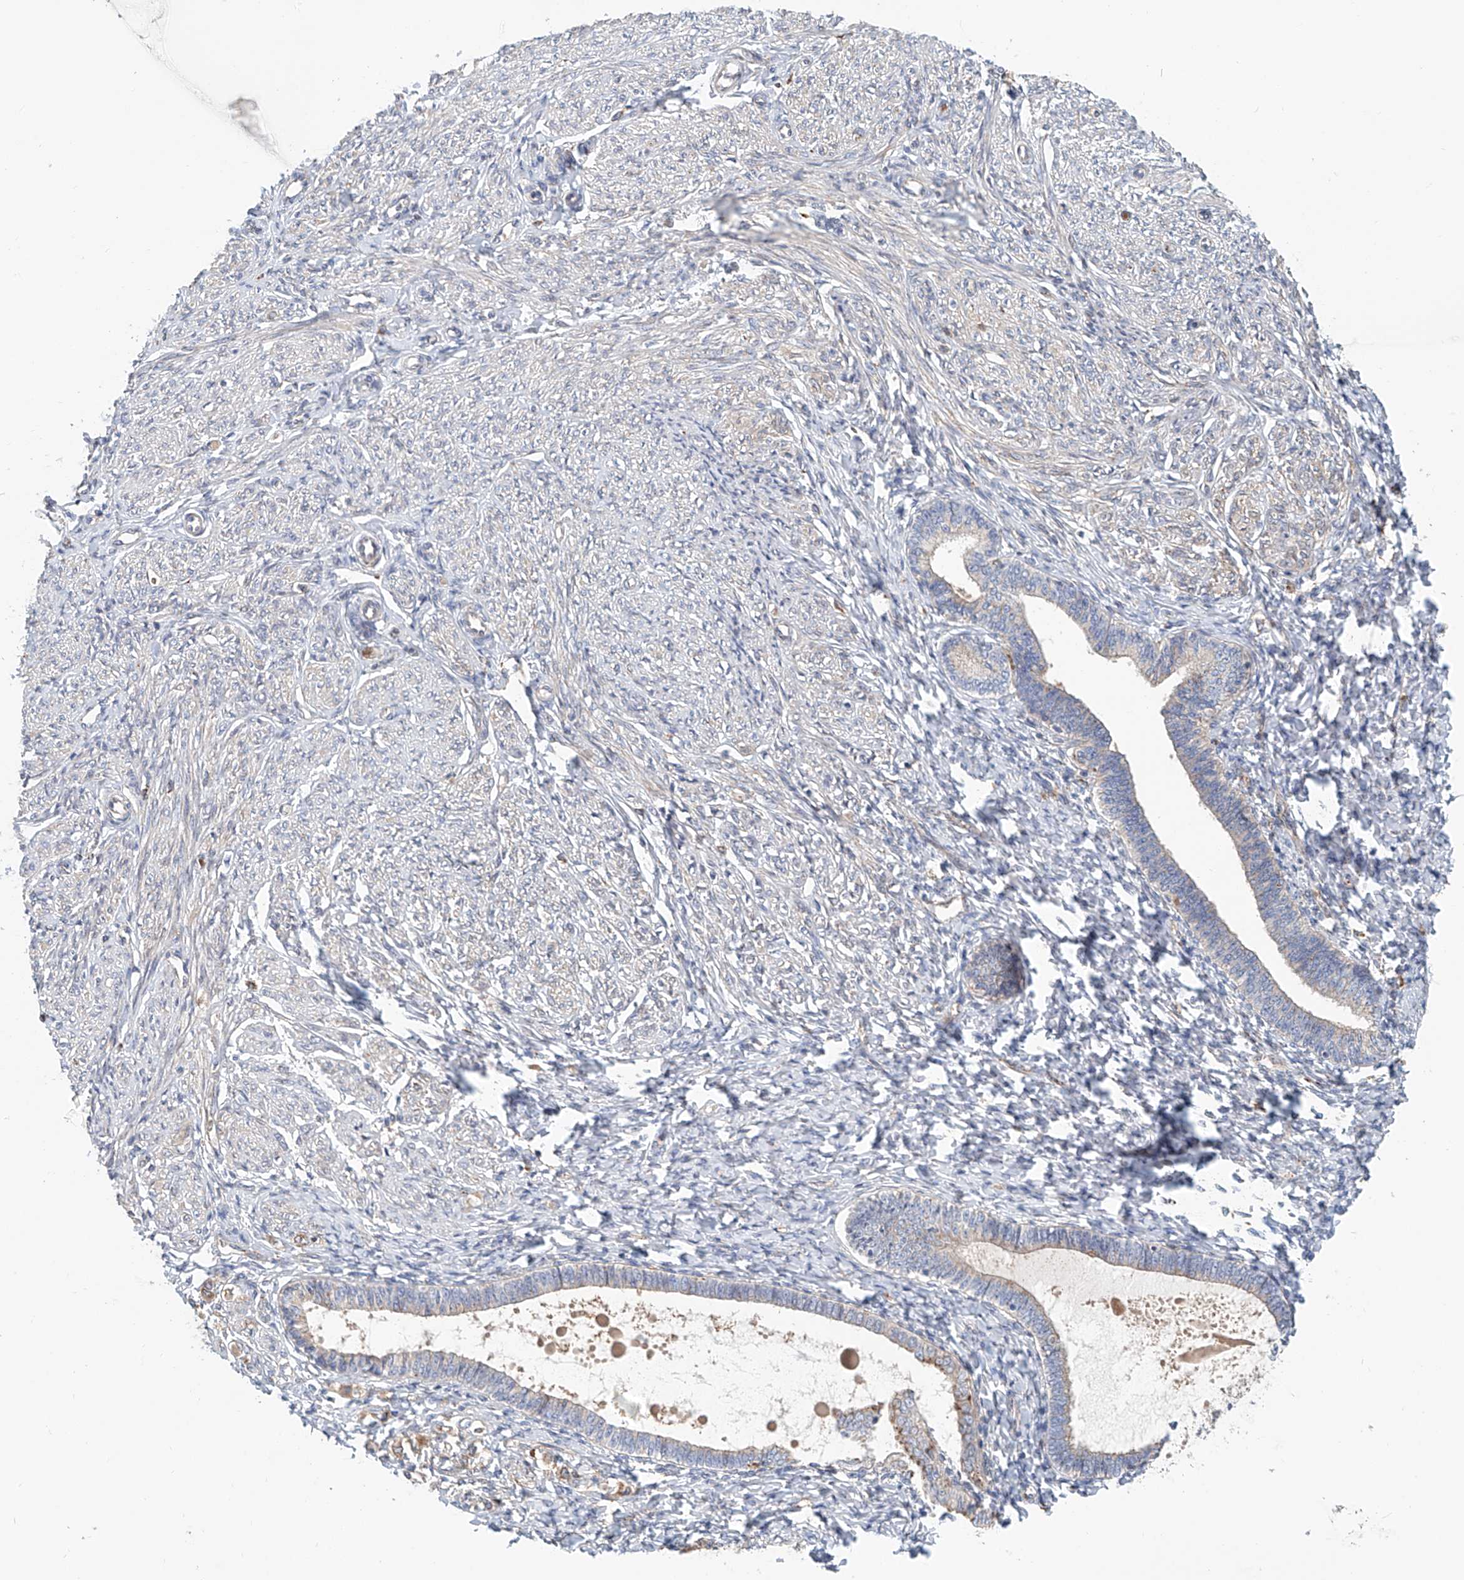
{"staining": {"intensity": "strong", "quantity": "<25%", "location": "cytoplasmic/membranous"}, "tissue": "endometrium", "cell_type": "Cells in endometrial stroma", "image_type": "normal", "snomed": [{"axis": "morphology", "description": "Normal tissue, NOS"}, {"axis": "topography", "description": "Endometrium"}], "caption": "Endometrium was stained to show a protein in brown. There is medium levels of strong cytoplasmic/membranous staining in about <25% of cells in endometrial stroma. (DAB IHC, brown staining for protein, blue staining for nuclei).", "gene": "HGSNAT", "patient": {"sex": "female", "age": 72}}